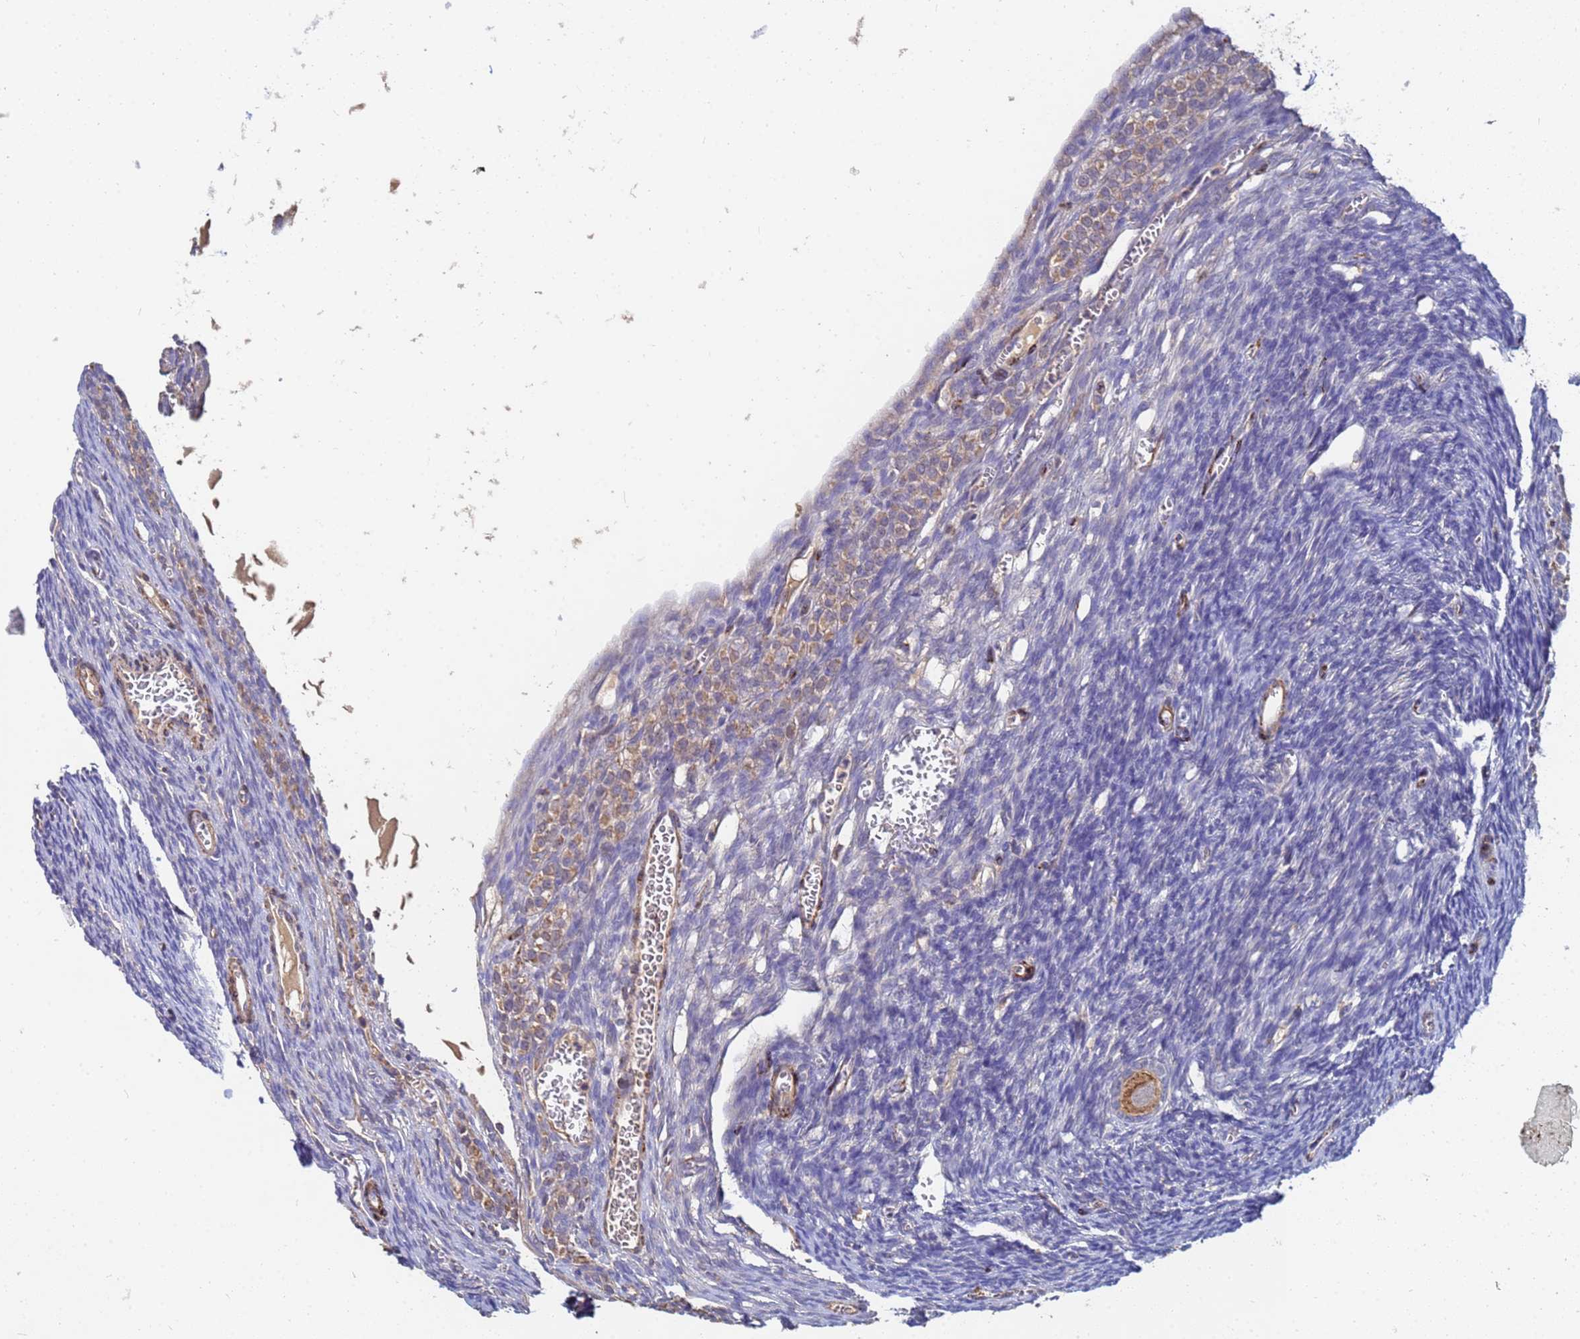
{"staining": {"intensity": "moderate", "quantity": ">75%", "location": "cytoplasmic/membranous"}, "tissue": "ovary", "cell_type": "Follicle cells", "image_type": "normal", "snomed": [{"axis": "morphology", "description": "Normal tissue, NOS"}, {"axis": "topography", "description": "Ovary"}], "caption": "Protein expression analysis of unremarkable human ovary reveals moderate cytoplasmic/membranous expression in about >75% of follicle cells. (IHC, brightfield microscopy, high magnification).", "gene": "C5orf34", "patient": {"sex": "female", "age": 39}}